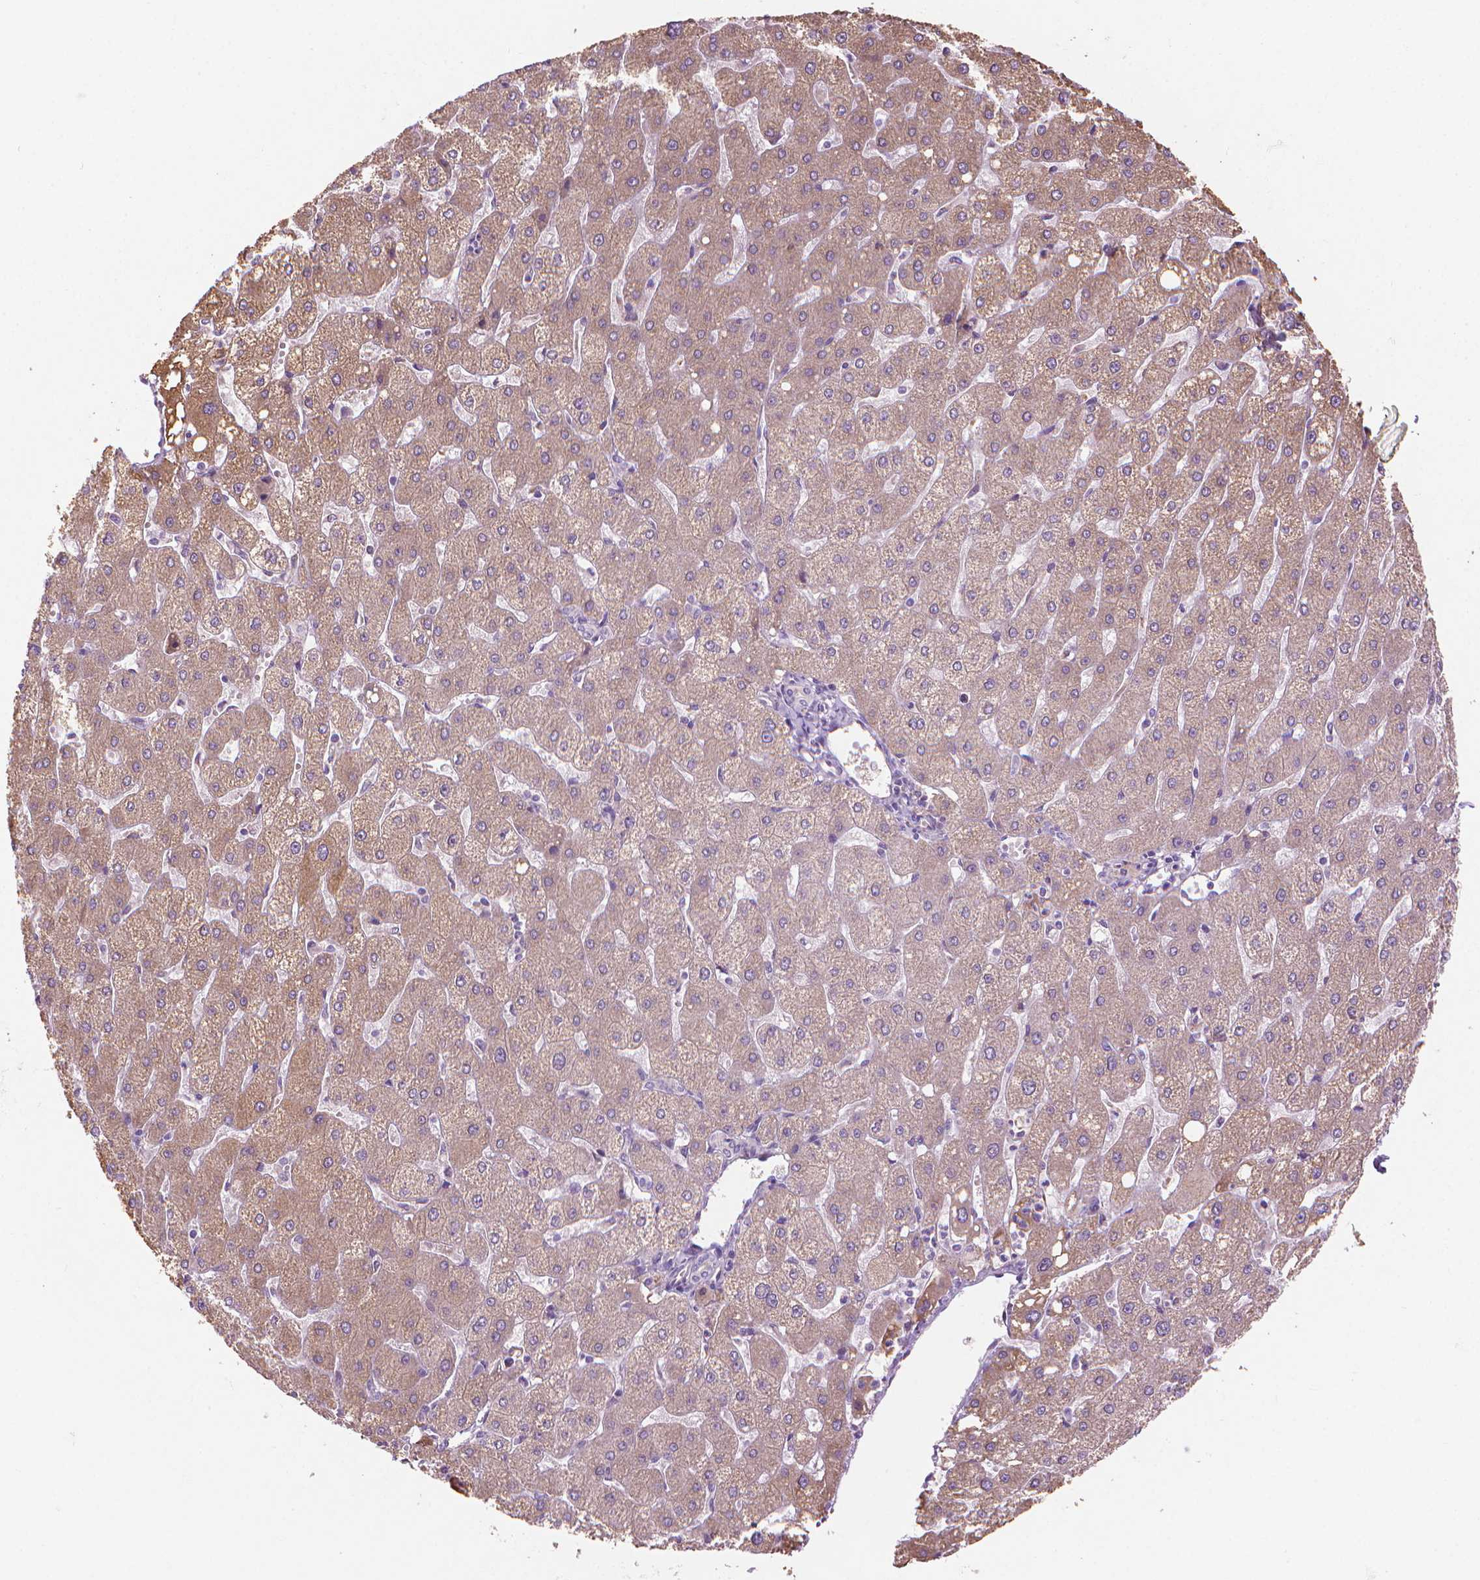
{"staining": {"intensity": "negative", "quantity": "none", "location": "none"}, "tissue": "liver", "cell_type": "Cholangiocytes", "image_type": "normal", "snomed": [{"axis": "morphology", "description": "Normal tissue, NOS"}, {"axis": "topography", "description": "Liver"}], "caption": "The immunohistochemistry micrograph has no significant positivity in cholangiocytes of liver. Nuclei are stained in blue.", "gene": "RIIAD1", "patient": {"sex": "male", "age": 67}}